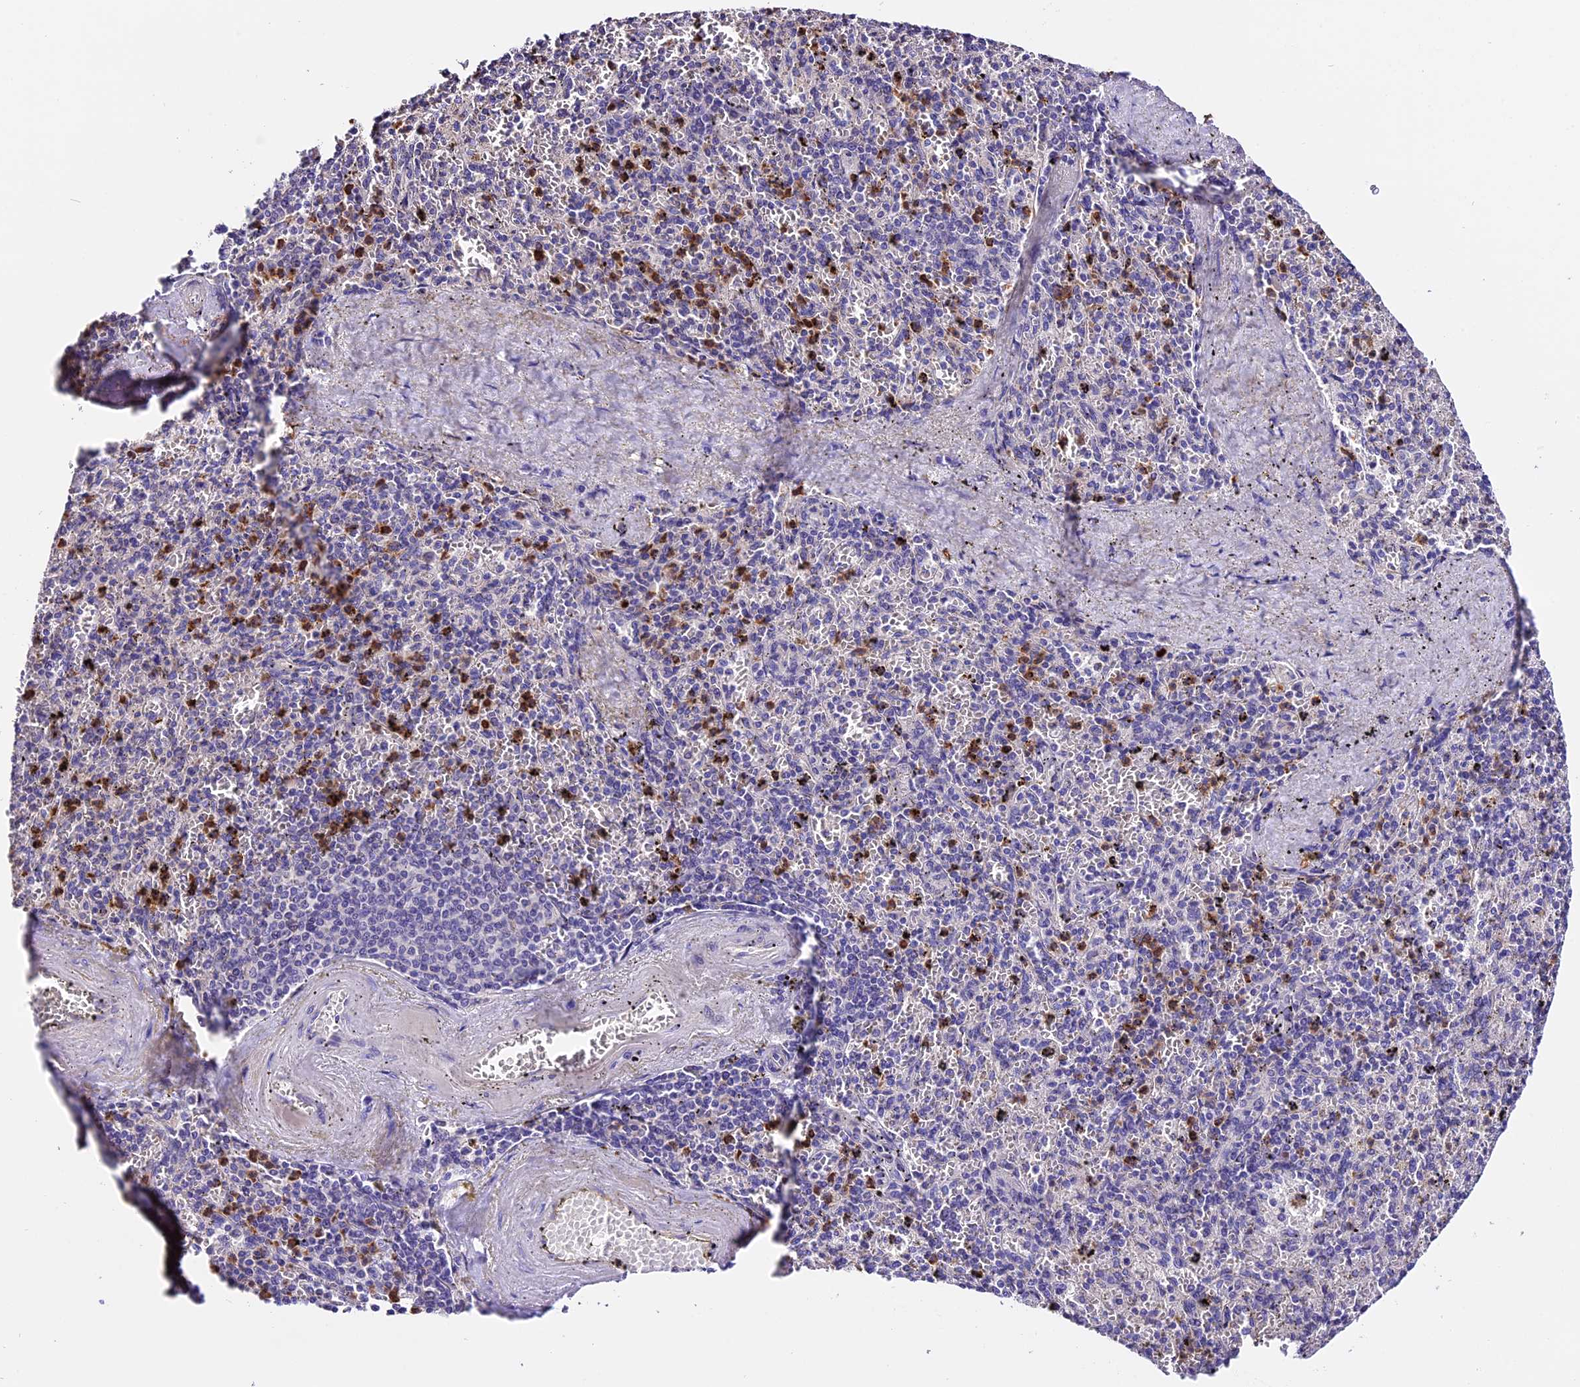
{"staining": {"intensity": "strong", "quantity": "<25%", "location": "cytoplasmic/membranous,nuclear"}, "tissue": "spleen", "cell_type": "Cells in red pulp", "image_type": "normal", "snomed": [{"axis": "morphology", "description": "Normal tissue, NOS"}, {"axis": "topography", "description": "Spleen"}], "caption": "Immunohistochemistry micrograph of normal spleen stained for a protein (brown), which exhibits medium levels of strong cytoplasmic/membranous,nuclear expression in approximately <25% of cells in red pulp.", "gene": "MAP3K7CL", "patient": {"sex": "male", "age": 82}}